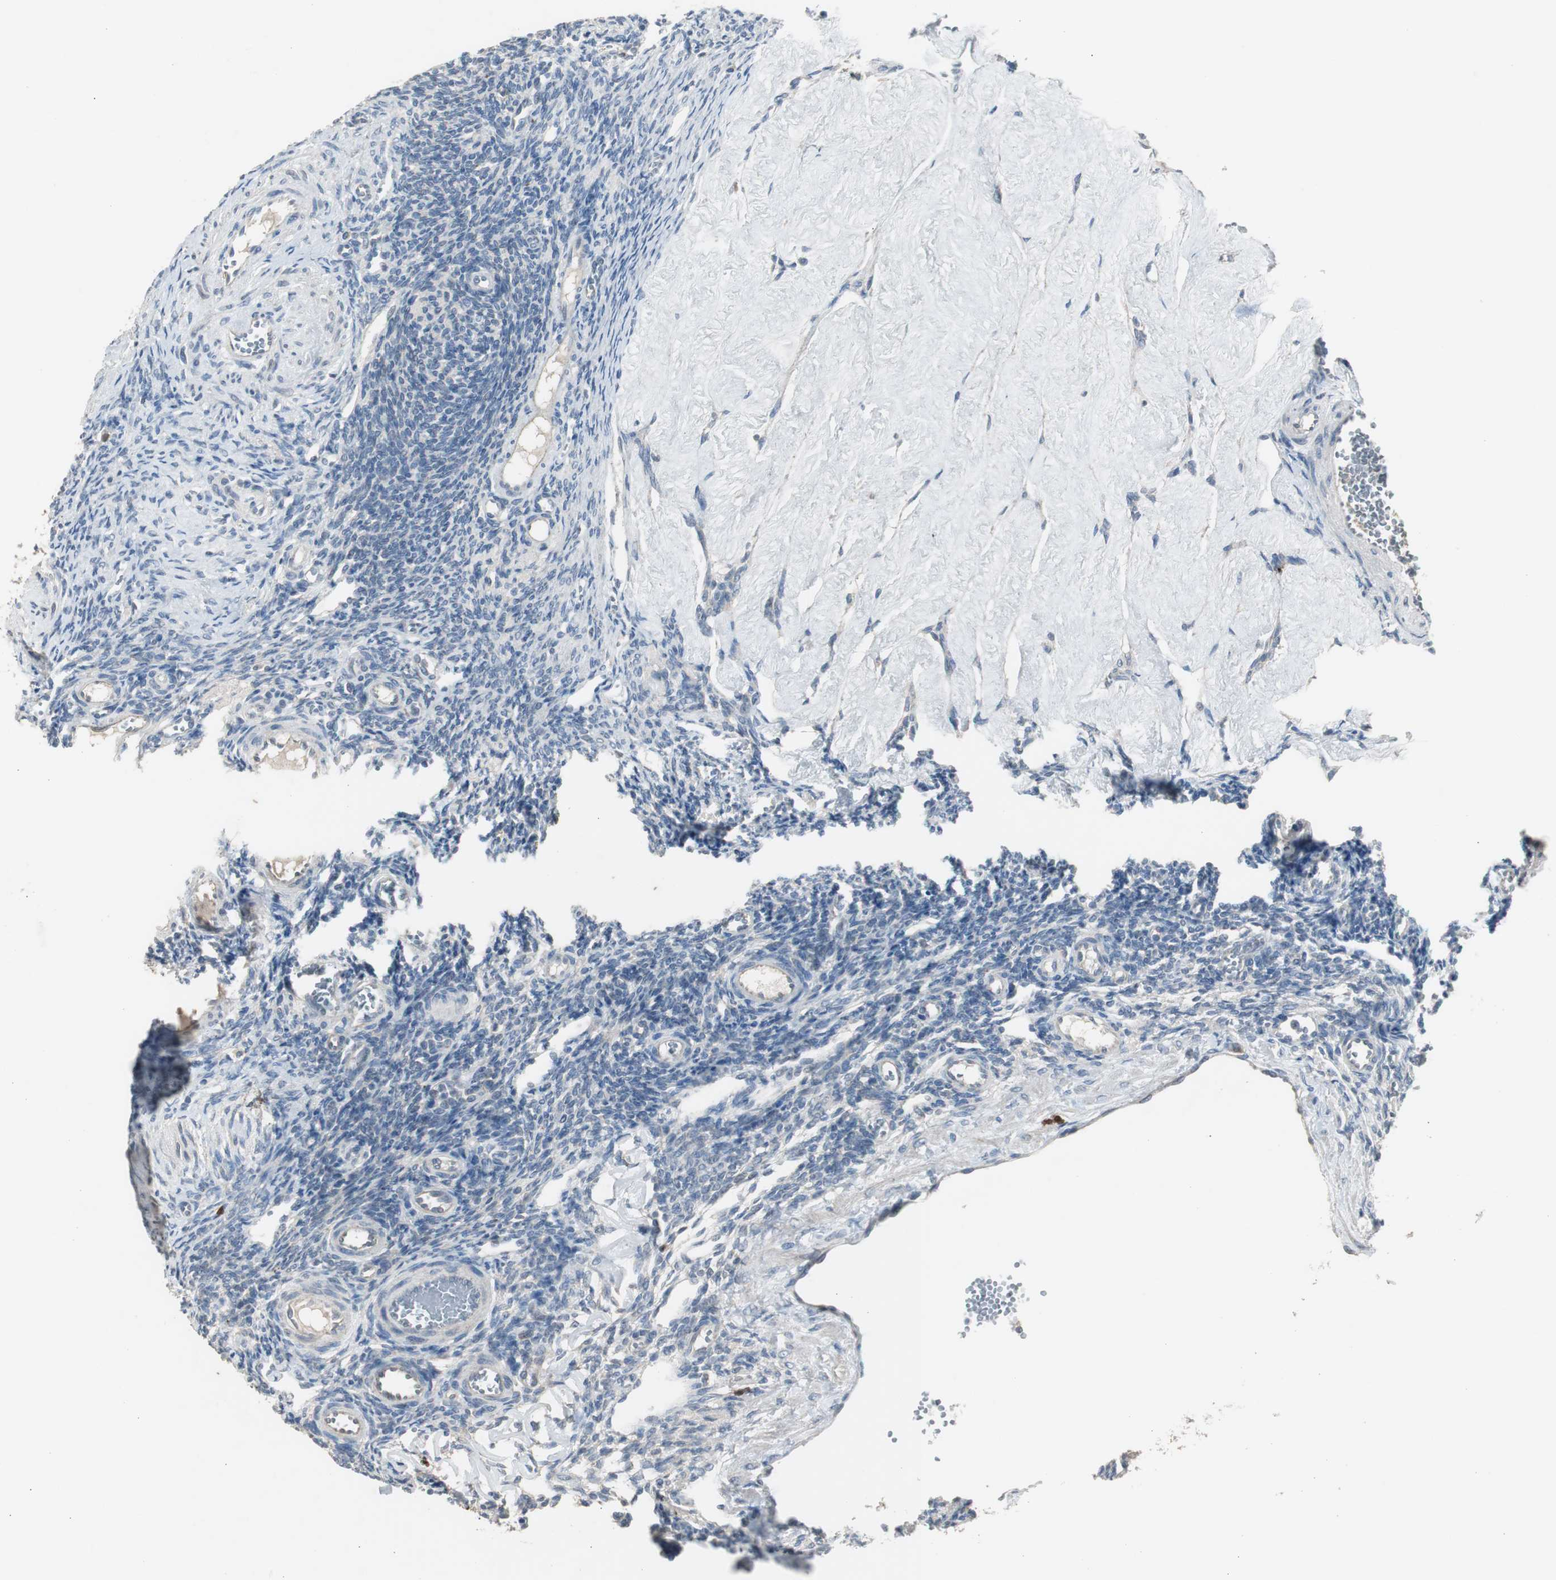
{"staining": {"intensity": "negative", "quantity": "none", "location": "none"}, "tissue": "ovary", "cell_type": "Follicle cells", "image_type": "normal", "snomed": [{"axis": "morphology", "description": "Normal tissue, NOS"}, {"axis": "topography", "description": "Ovary"}], "caption": "Ovary was stained to show a protein in brown. There is no significant positivity in follicle cells. Brightfield microscopy of immunohistochemistry stained with DAB (3,3'-diaminobenzidine) (brown) and hematoxylin (blue), captured at high magnification.", "gene": "TK1", "patient": {"sex": "female", "age": 33}}